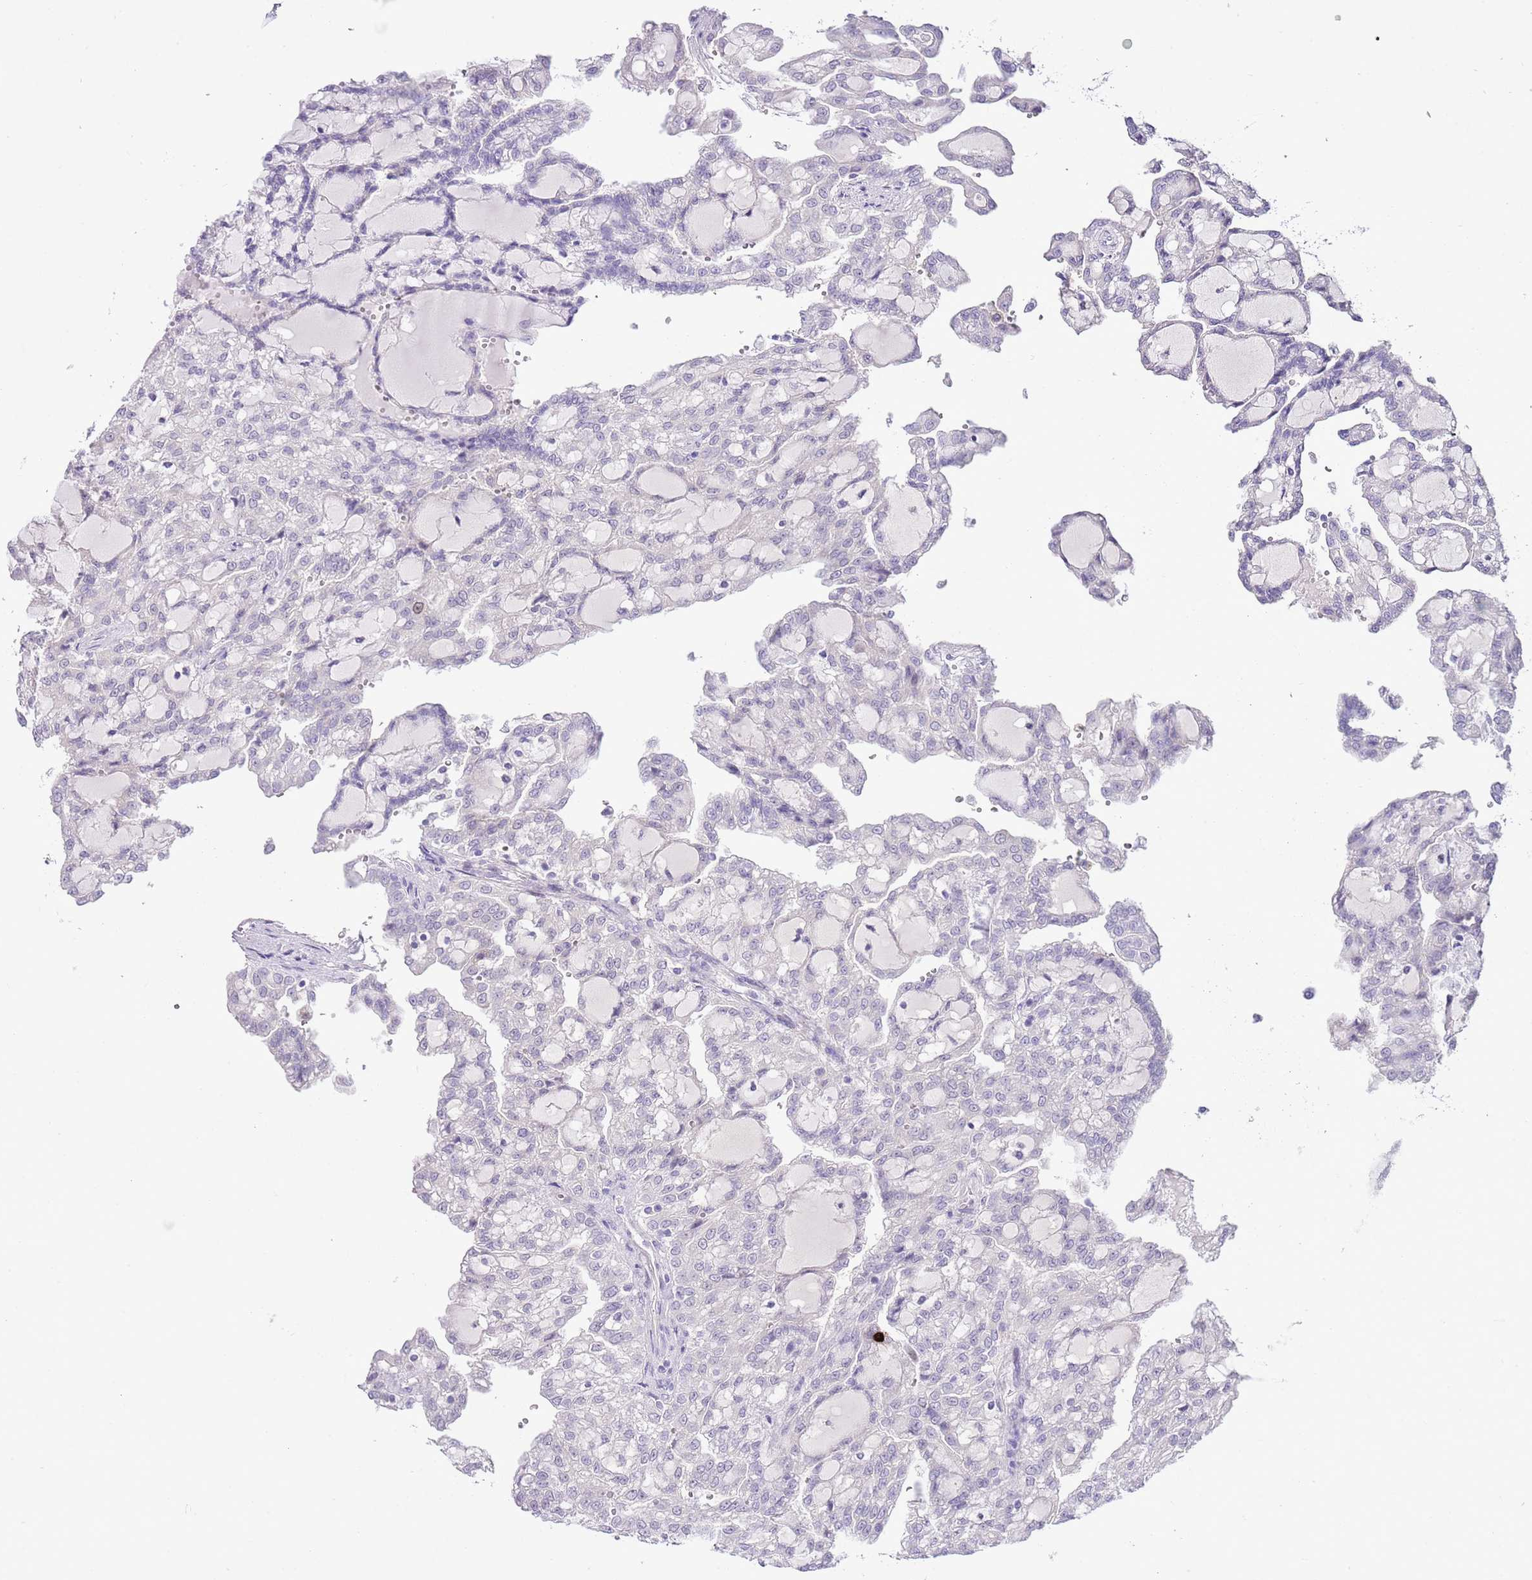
{"staining": {"intensity": "negative", "quantity": "none", "location": "none"}, "tissue": "renal cancer", "cell_type": "Tumor cells", "image_type": "cancer", "snomed": [{"axis": "morphology", "description": "Adenocarcinoma, NOS"}, {"axis": "topography", "description": "Kidney"}], "caption": "An IHC photomicrograph of renal cancer (adenocarcinoma) is shown. There is no staining in tumor cells of renal cancer (adenocarcinoma).", "gene": "FBRSL1", "patient": {"sex": "male", "age": 63}}